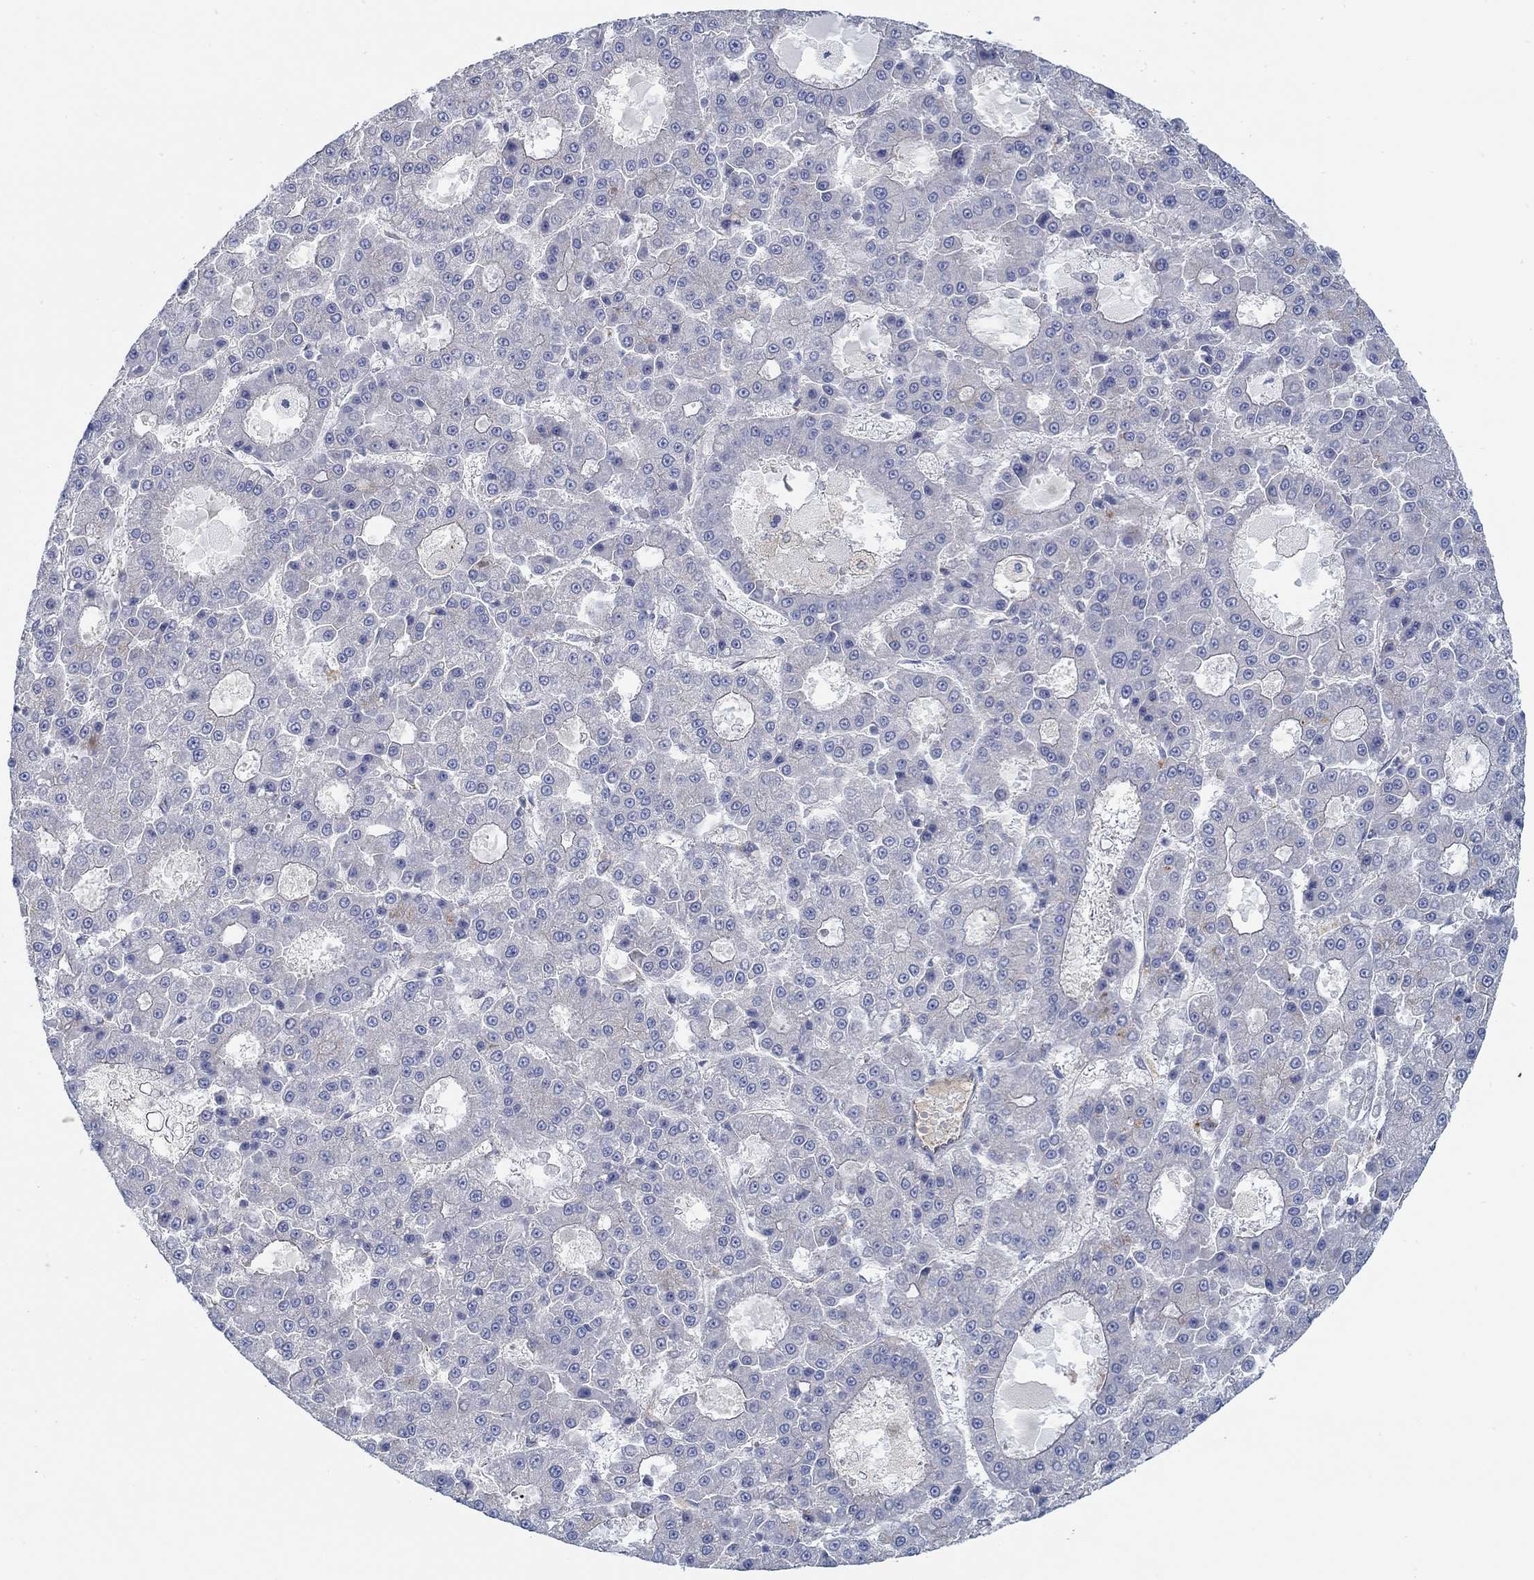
{"staining": {"intensity": "negative", "quantity": "none", "location": "none"}, "tissue": "liver cancer", "cell_type": "Tumor cells", "image_type": "cancer", "snomed": [{"axis": "morphology", "description": "Carcinoma, Hepatocellular, NOS"}, {"axis": "topography", "description": "Liver"}], "caption": "Liver cancer (hepatocellular carcinoma) stained for a protein using immunohistochemistry reveals no positivity tumor cells.", "gene": "SPAG9", "patient": {"sex": "male", "age": 70}}